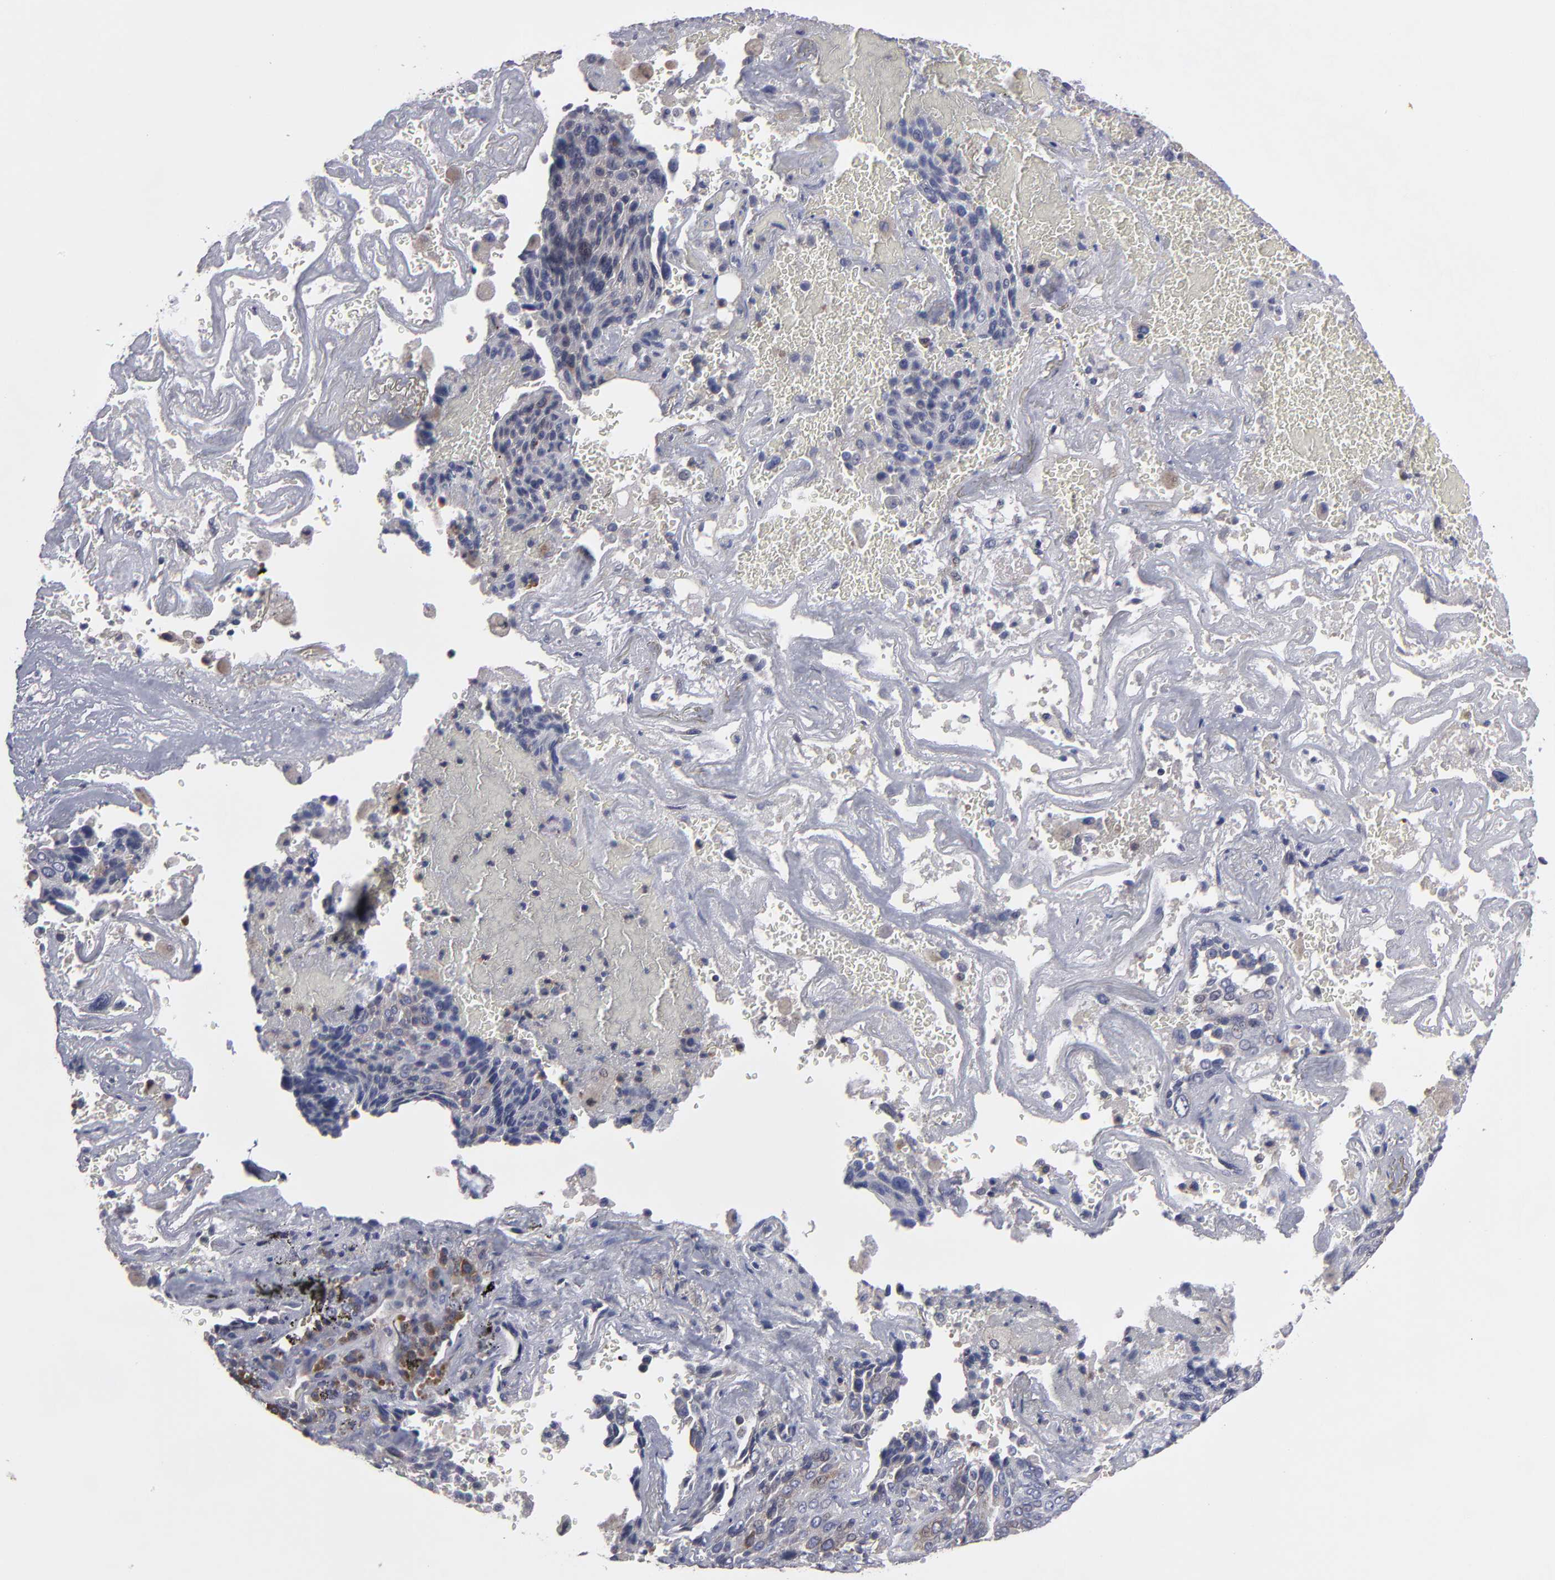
{"staining": {"intensity": "weak", "quantity": "<25%", "location": "cytoplasmic/membranous,nuclear"}, "tissue": "lung cancer", "cell_type": "Tumor cells", "image_type": "cancer", "snomed": [{"axis": "morphology", "description": "Squamous cell carcinoma, NOS"}, {"axis": "topography", "description": "Lung"}], "caption": "Immunohistochemistry image of neoplastic tissue: lung cancer stained with DAB (3,3'-diaminobenzidine) exhibits no significant protein staining in tumor cells.", "gene": "CEP97", "patient": {"sex": "male", "age": 54}}